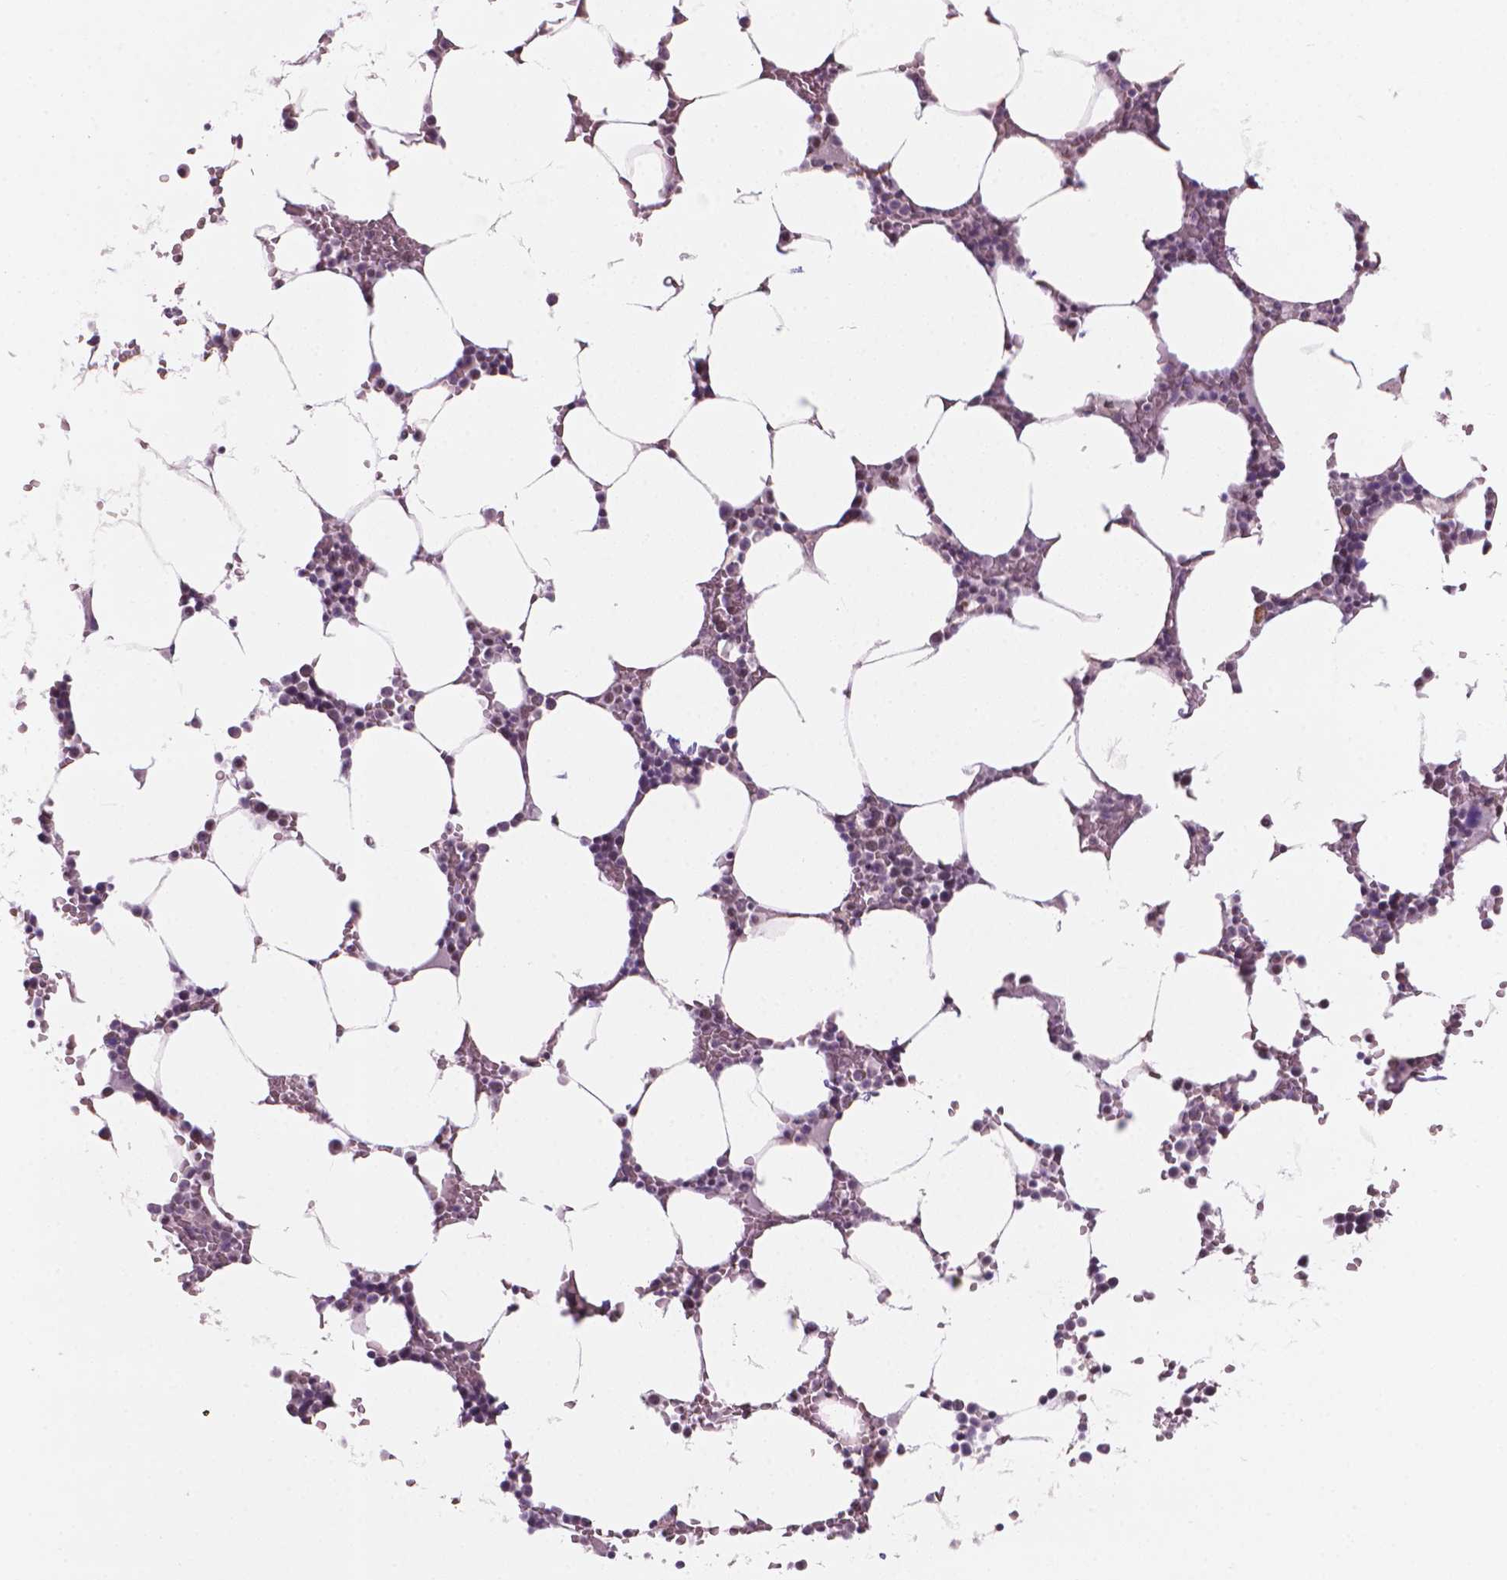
{"staining": {"intensity": "moderate", "quantity": "<25%", "location": "nuclear"}, "tissue": "bone marrow", "cell_type": "Hematopoietic cells", "image_type": "normal", "snomed": [{"axis": "morphology", "description": "Normal tissue, NOS"}, {"axis": "topography", "description": "Bone marrow"}], "caption": "Hematopoietic cells demonstrate low levels of moderate nuclear expression in approximately <25% of cells in benign bone marrow.", "gene": "HES7", "patient": {"sex": "female", "age": 52}}